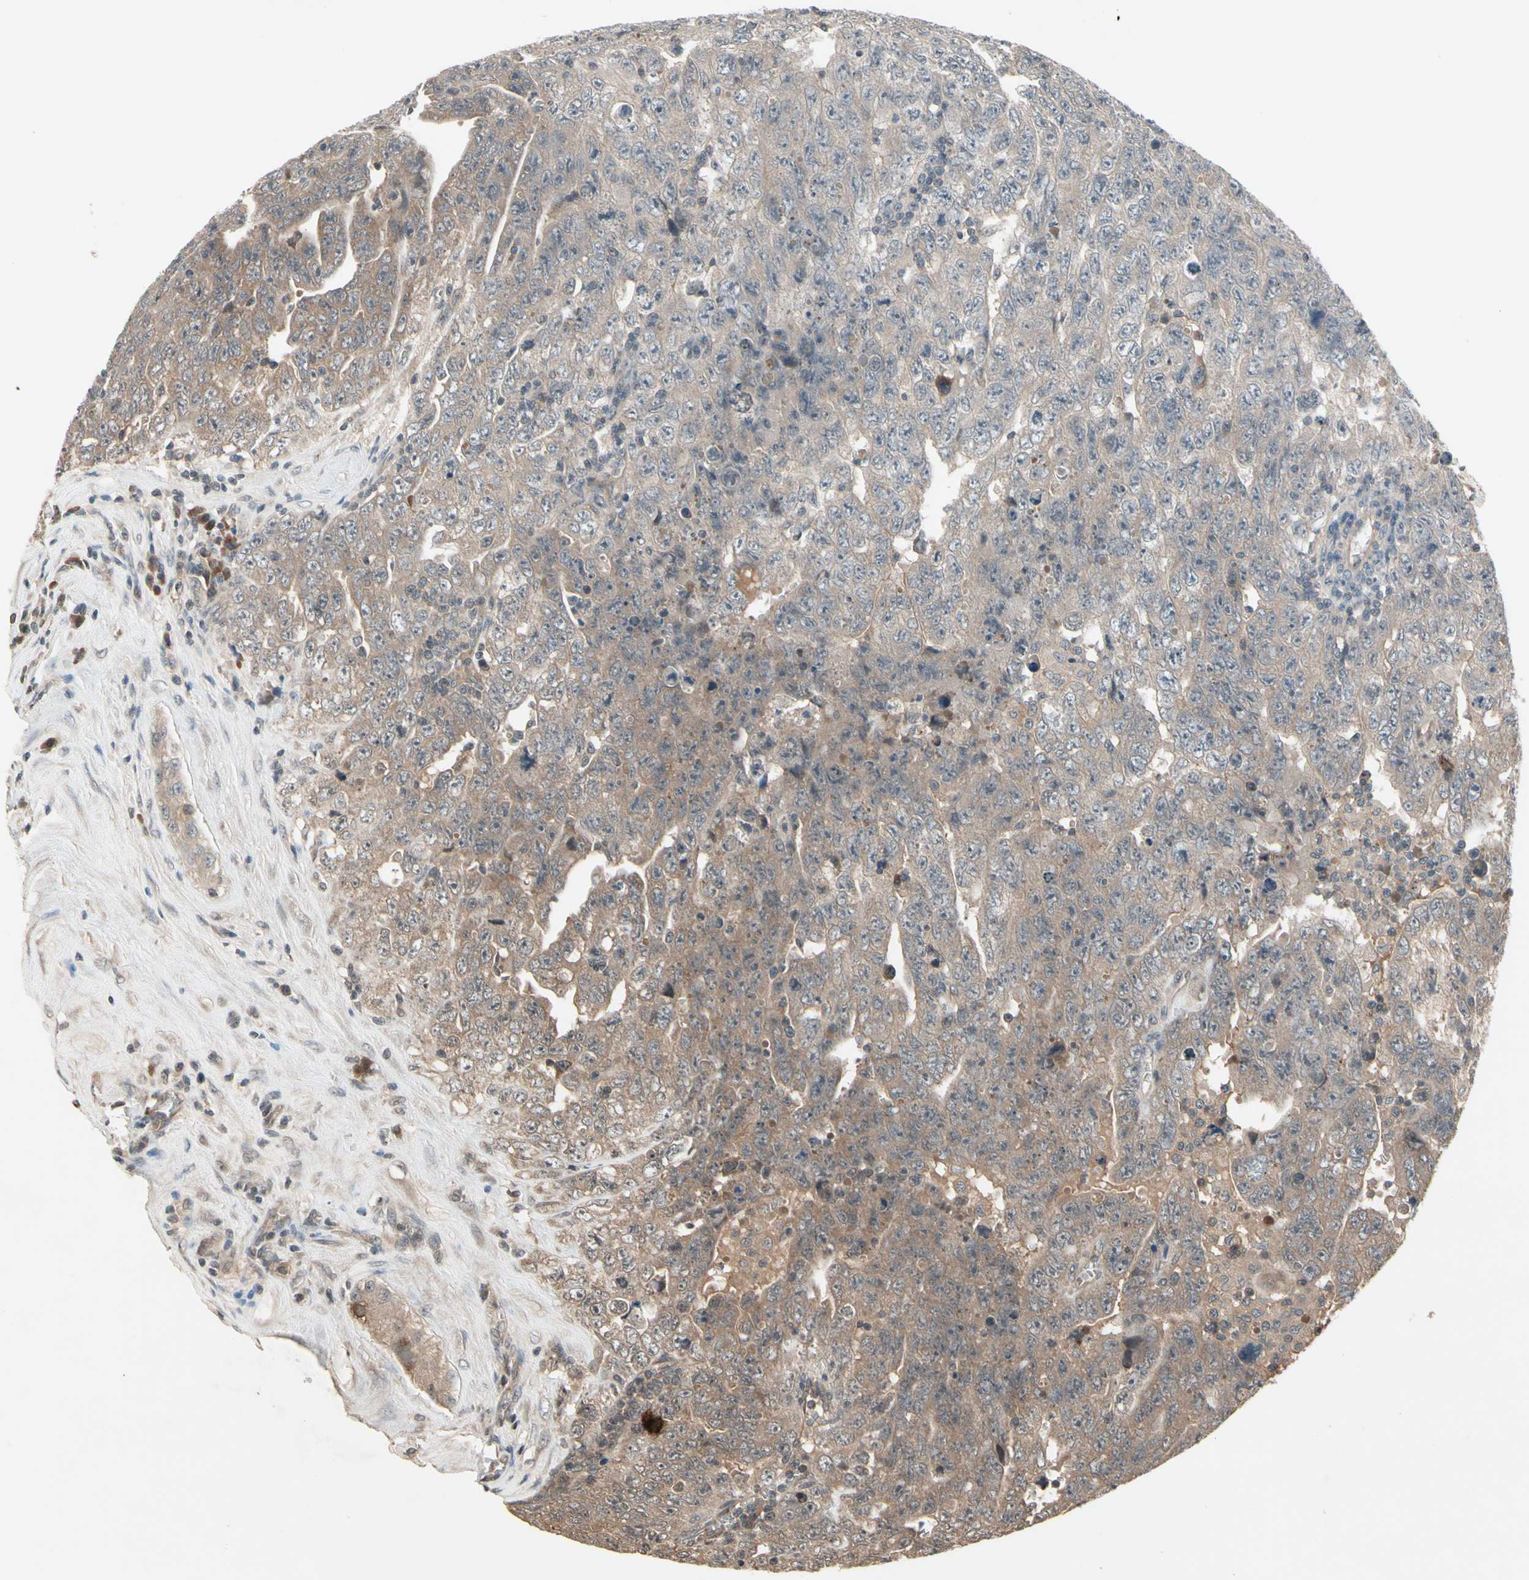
{"staining": {"intensity": "weak", "quantity": ">75%", "location": "cytoplasmic/membranous"}, "tissue": "testis cancer", "cell_type": "Tumor cells", "image_type": "cancer", "snomed": [{"axis": "morphology", "description": "Carcinoma, Embryonal, NOS"}, {"axis": "topography", "description": "Testis"}], "caption": "High-magnification brightfield microscopy of testis embryonal carcinoma stained with DAB (3,3'-diaminobenzidine) (brown) and counterstained with hematoxylin (blue). tumor cells exhibit weak cytoplasmic/membranous expression is seen in approximately>75% of cells. The protein of interest is stained brown, and the nuclei are stained in blue (DAB (3,3'-diaminobenzidine) IHC with brightfield microscopy, high magnification).", "gene": "NSF", "patient": {"sex": "male", "age": 28}}